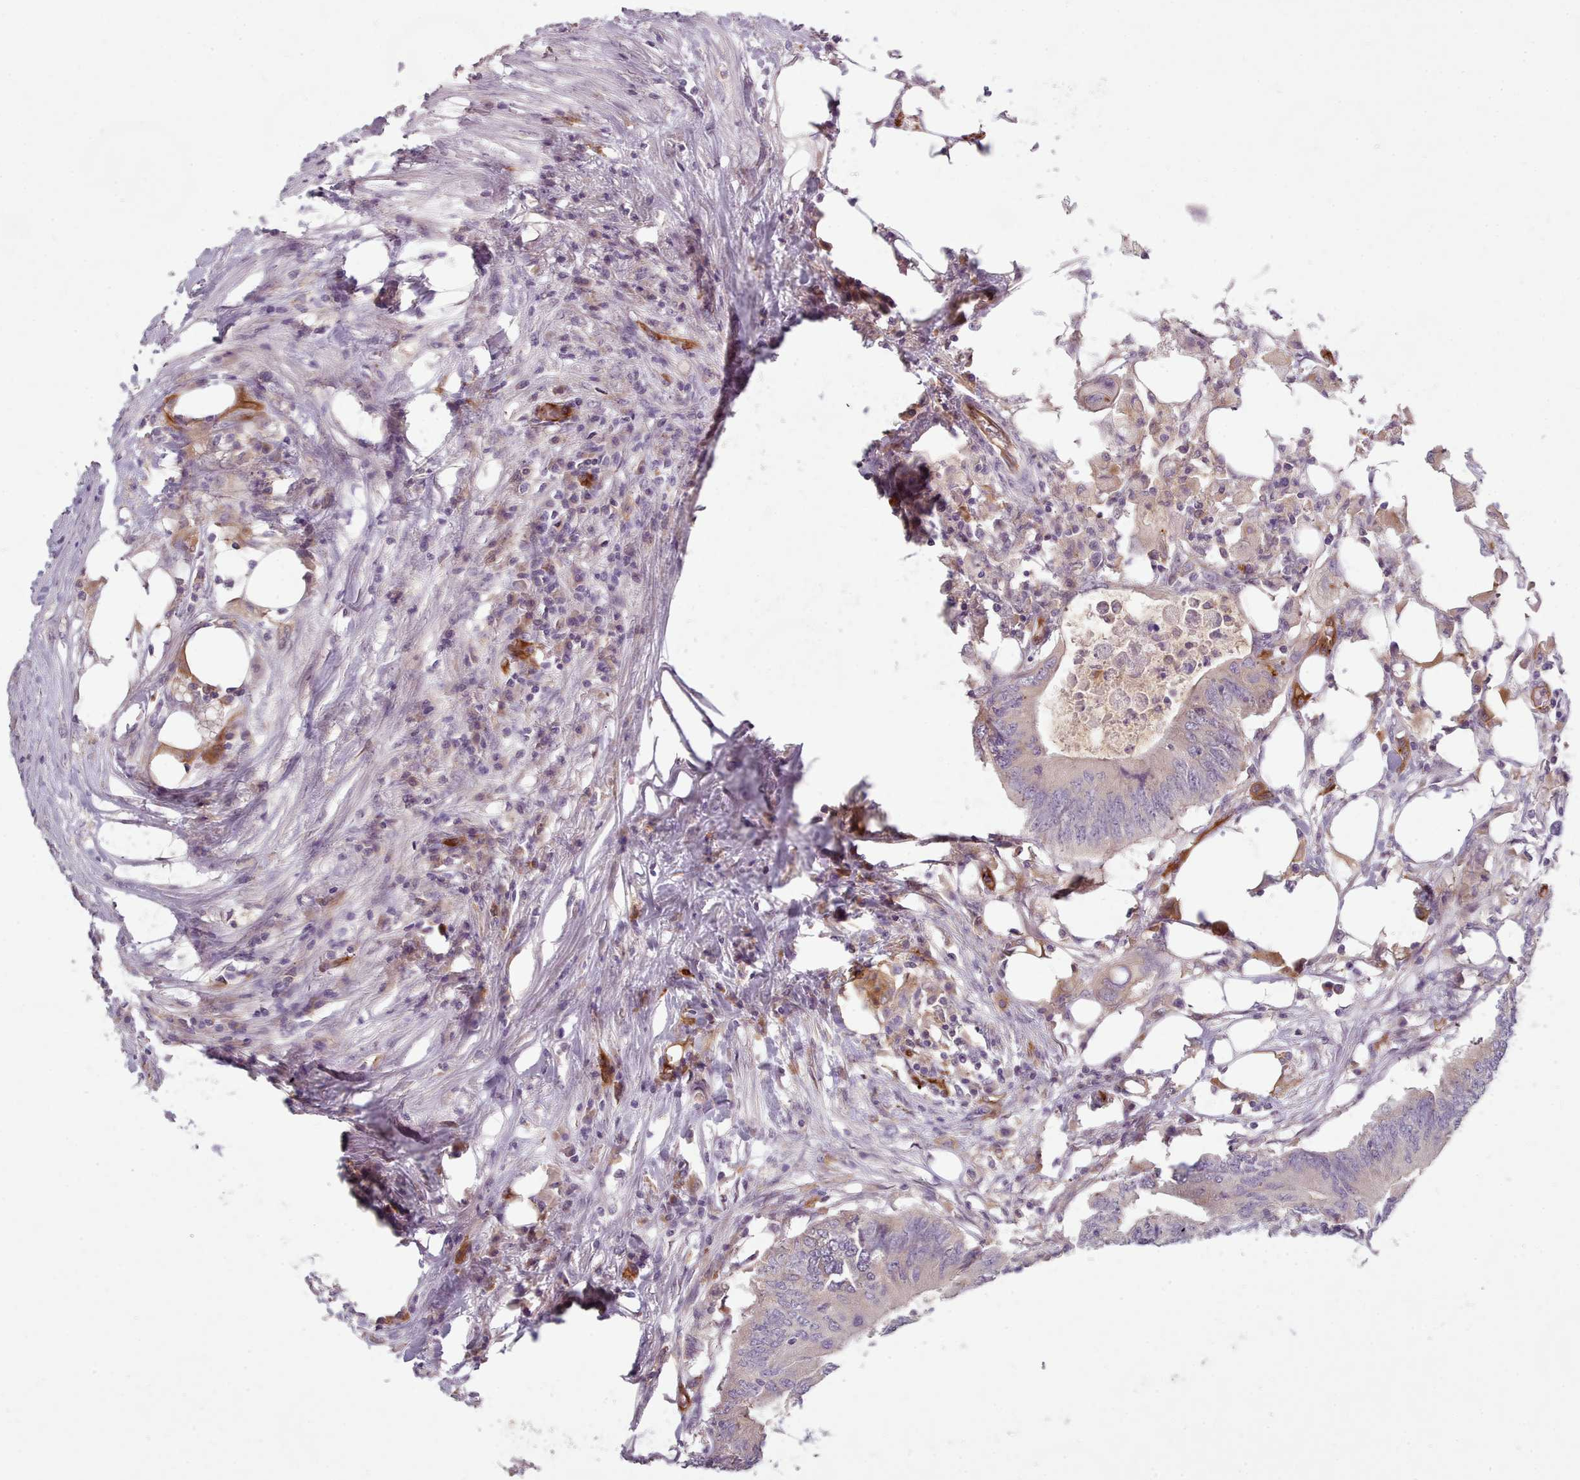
{"staining": {"intensity": "moderate", "quantity": "<25%", "location": "cytoplasmic/membranous"}, "tissue": "colorectal cancer", "cell_type": "Tumor cells", "image_type": "cancer", "snomed": [{"axis": "morphology", "description": "Adenocarcinoma, NOS"}, {"axis": "topography", "description": "Colon"}], "caption": "Immunohistochemistry photomicrograph of neoplastic tissue: human colorectal cancer stained using immunohistochemistry (IHC) exhibits low levels of moderate protein expression localized specifically in the cytoplasmic/membranous of tumor cells, appearing as a cytoplasmic/membranous brown color.", "gene": "CD300LF", "patient": {"sex": "male", "age": 71}}